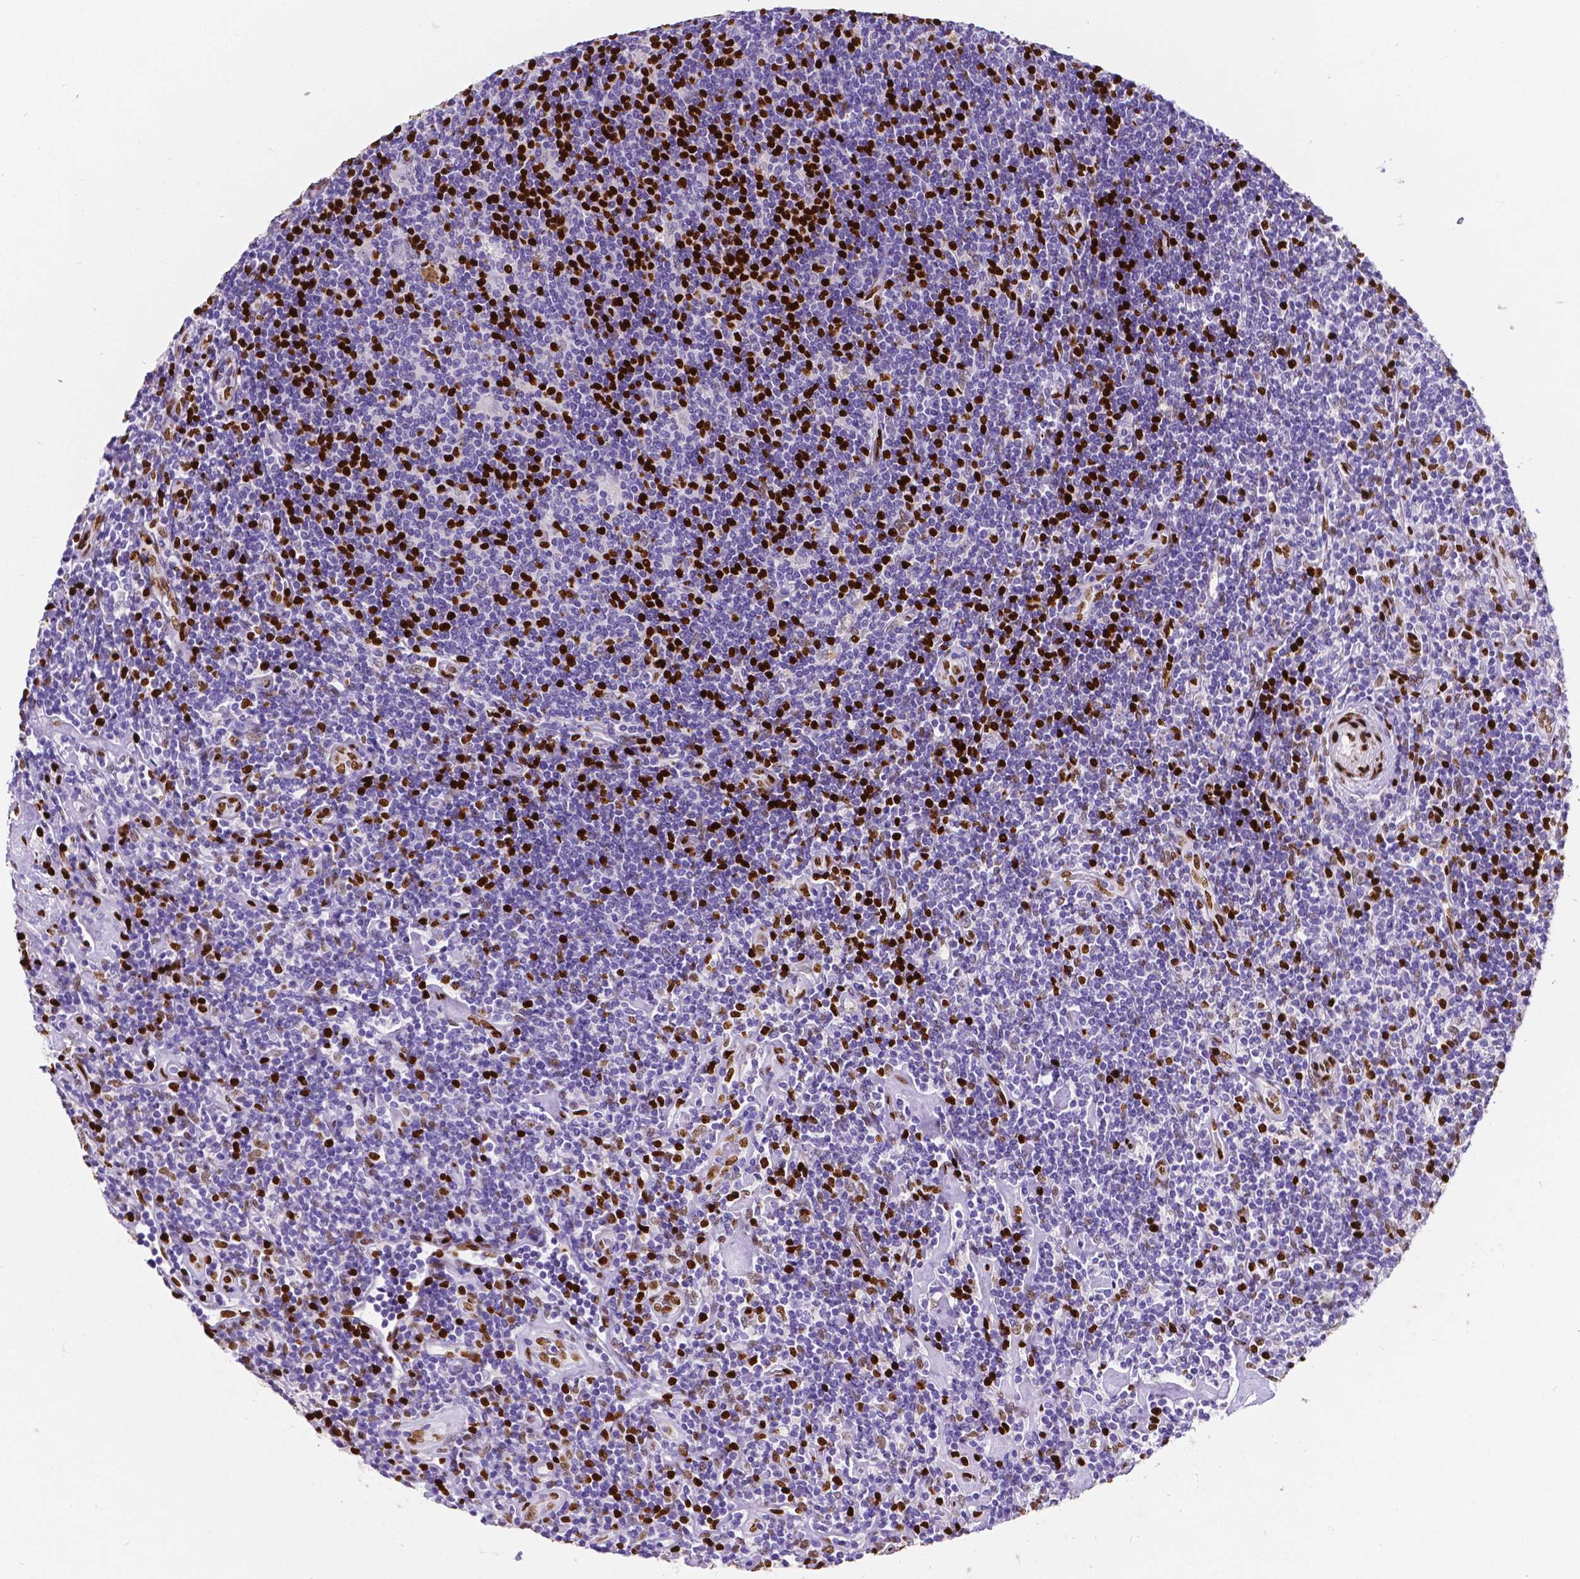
{"staining": {"intensity": "negative", "quantity": "none", "location": "none"}, "tissue": "lymphoma", "cell_type": "Tumor cells", "image_type": "cancer", "snomed": [{"axis": "morphology", "description": "Hodgkin's disease, NOS"}, {"axis": "topography", "description": "Lymph node"}], "caption": "The histopathology image displays no staining of tumor cells in Hodgkin's disease.", "gene": "MEF2C", "patient": {"sex": "male", "age": 40}}